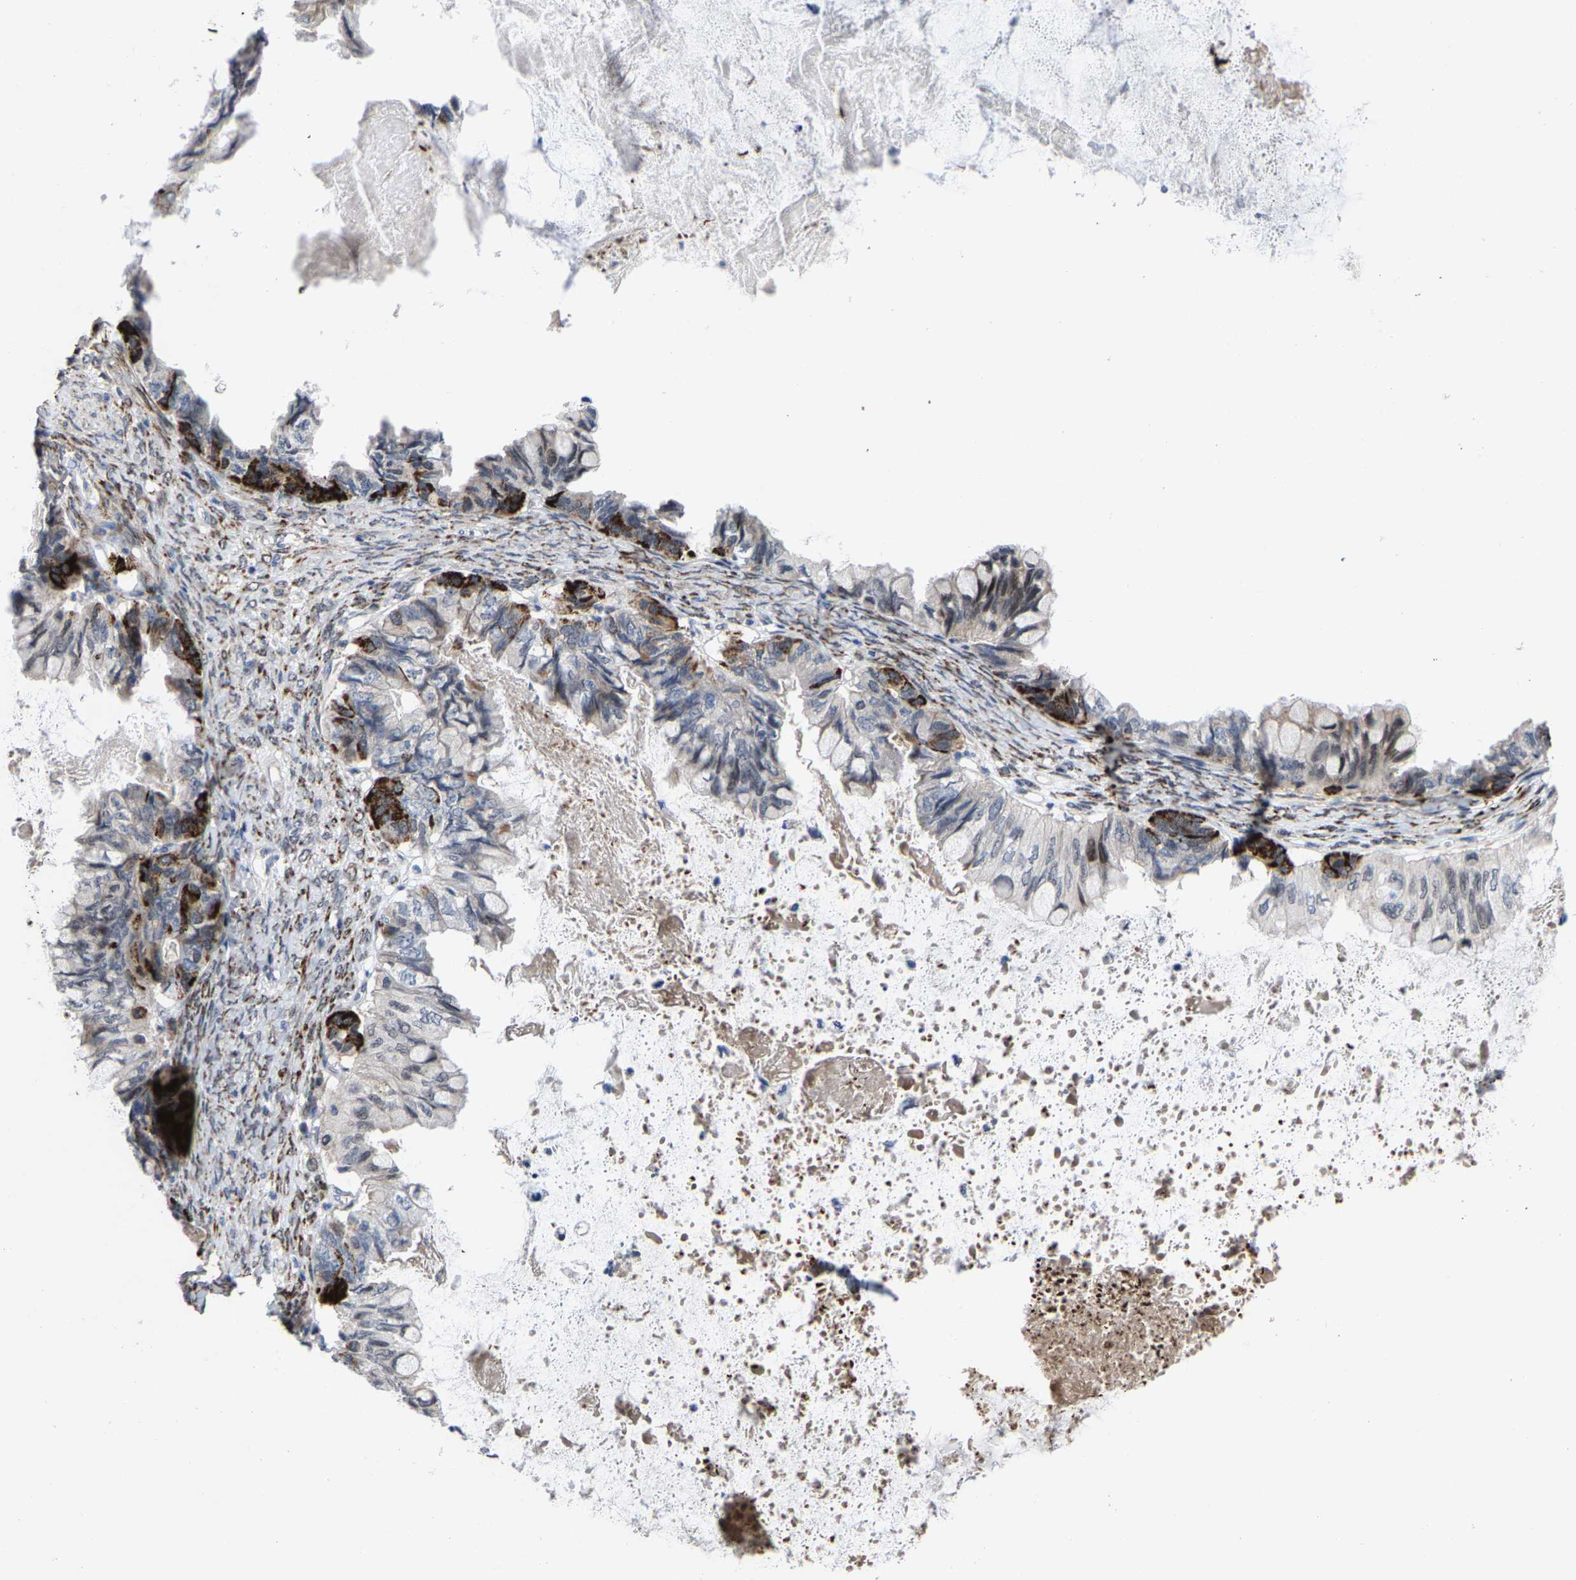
{"staining": {"intensity": "strong", "quantity": "<25%", "location": "cytoplasmic/membranous"}, "tissue": "ovarian cancer", "cell_type": "Tumor cells", "image_type": "cancer", "snomed": [{"axis": "morphology", "description": "Cystadenocarcinoma, mucinous, NOS"}, {"axis": "topography", "description": "Ovary"}], "caption": "IHC of human mucinous cystadenocarcinoma (ovarian) reveals medium levels of strong cytoplasmic/membranous expression in approximately <25% of tumor cells.", "gene": "TDRKH", "patient": {"sex": "female", "age": 80}}